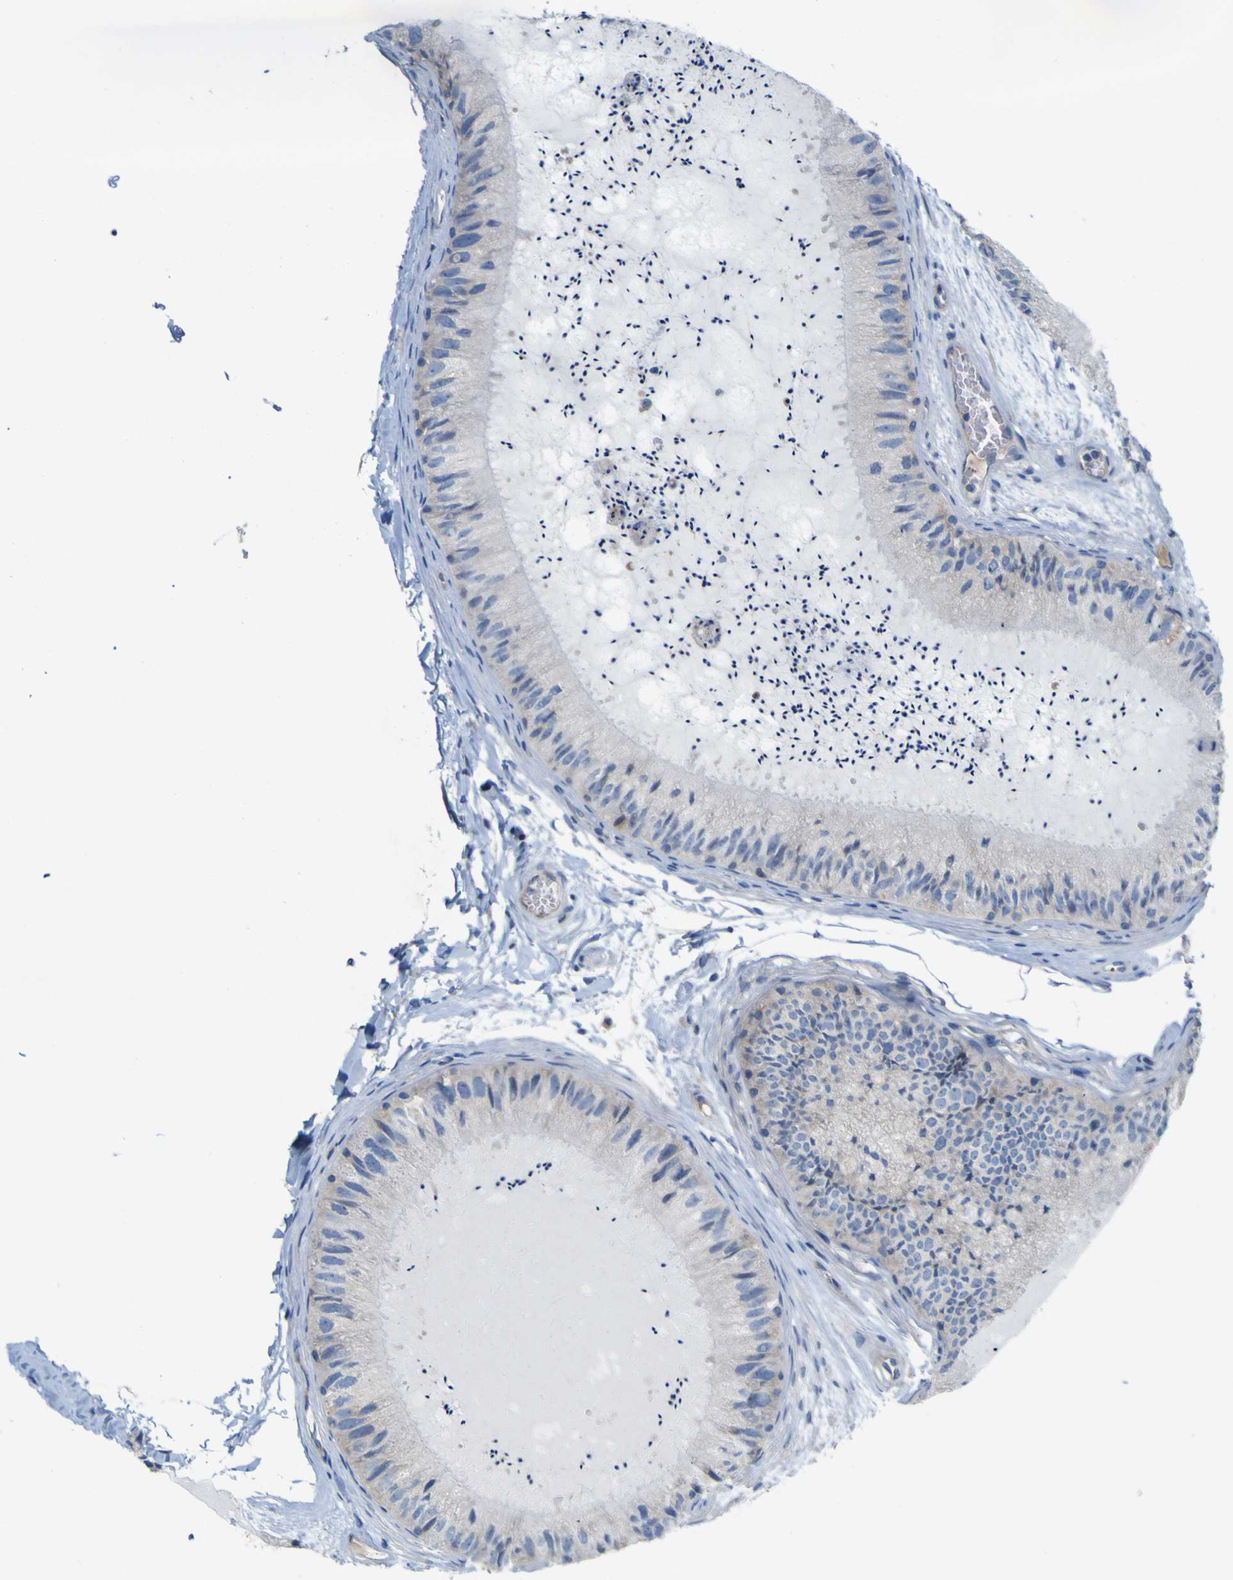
{"staining": {"intensity": "weak", "quantity": "<25%", "location": "cytoplasmic/membranous"}, "tissue": "epididymis", "cell_type": "Glandular cells", "image_type": "normal", "snomed": [{"axis": "morphology", "description": "Normal tissue, NOS"}, {"axis": "topography", "description": "Epididymis"}], "caption": "High power microscopy image of an immunohistochemistry (IHC) histopathology image of benign epididymis, revealing no significant staining in glandular cells. Brightfield microscopy of IHC stained with DAB (3,3'-diaminobenzidine) (brown) and hematoxylin (blue), captured at high magnification.", "gene": "MYEOV", "patient": {"sex": "male", "age": 31}}